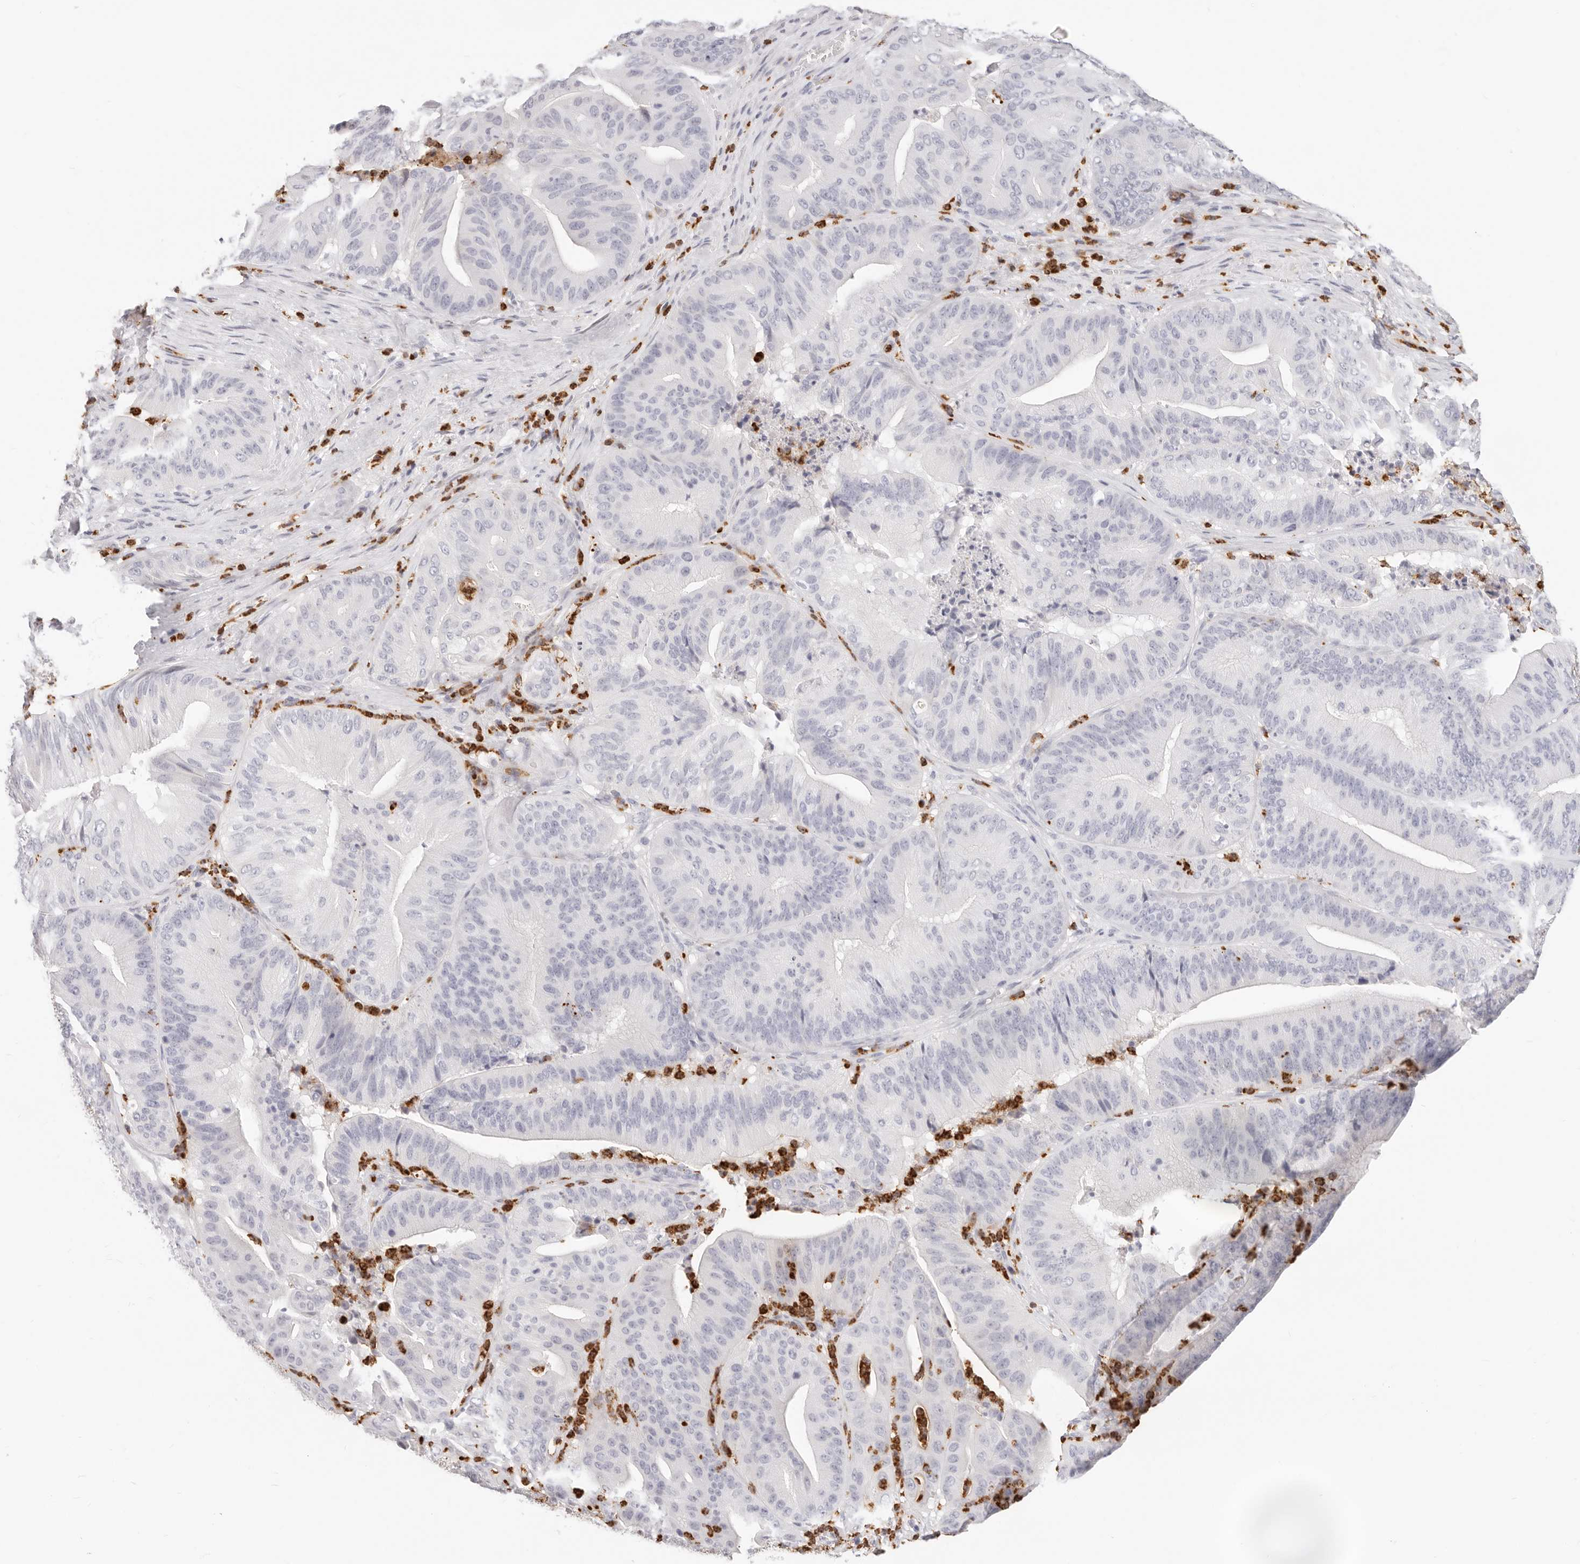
{"staining": {"intensity": "negative", "quantity": "none", "location": "none"}, "tissue": "pancreatic cancer", "cell_type": "Tumor cells", "image_type": "cancer", "snomed": [{"axis": "morphology", "description": "Adenocarcinoma, NOS"}, {"axis": "topography", "description": "Pancreas"}], "caption": "This is a histopathology image of immunohistochemistry (IHC) staining of adenocarcinoma (pancreatic), which shows no staining in tumor cells.", "gene": "CAMP", "patient": {"sex": "female", "age": 77}}